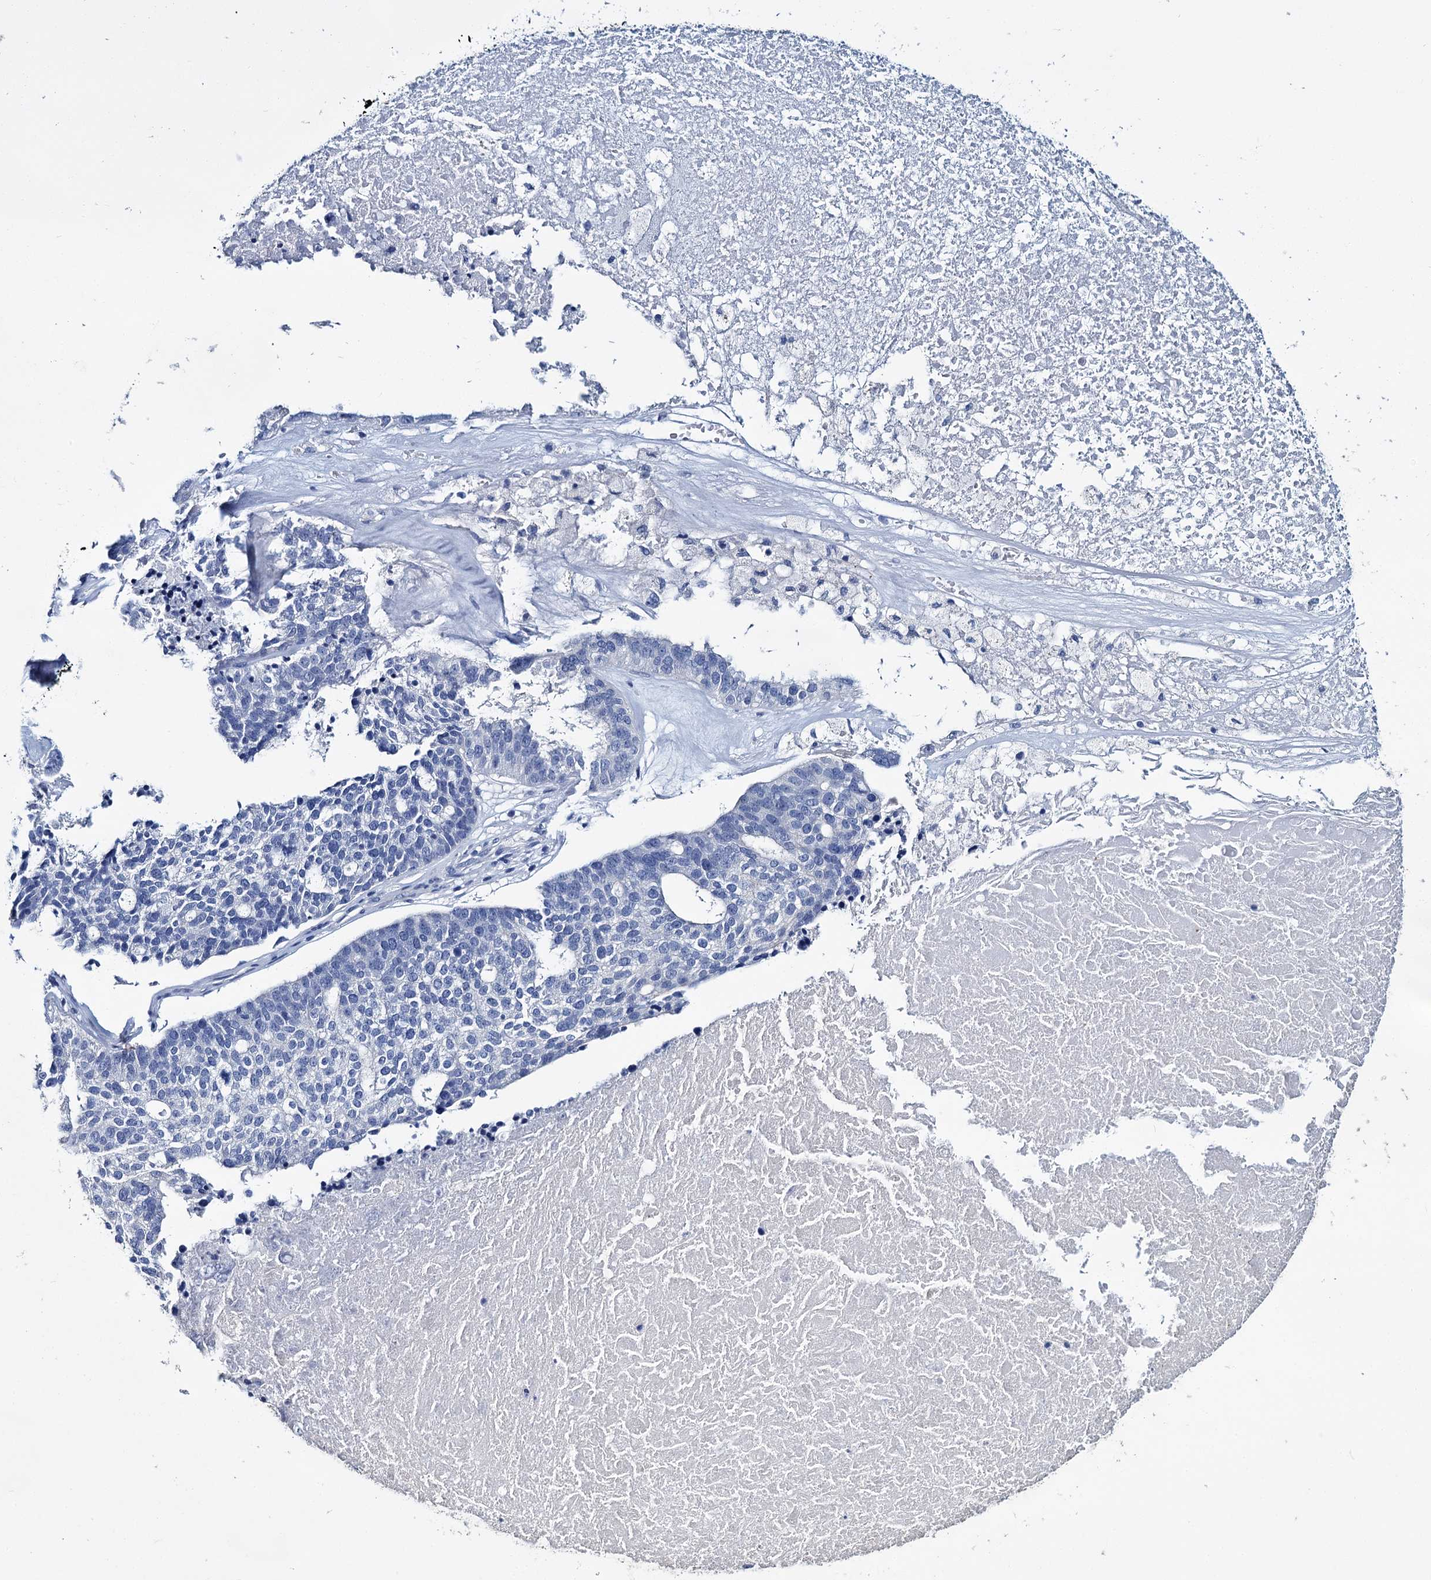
{"staining": {"intensity": "negative", "quantity": "none", "location": "none"}, "tissue": "ovarian cancer", "cell_type": "Tumor cells", "image_type": "cancer", "snomed": [{"axis": "morphology", "description": "Cystadenocarcinoma, serous, NOS"}, {"axis": "topography", "description": "Ovary"}], "caption": "DAB immunohistochemical staining of ovarian cancer exhibits no significant staining in tumor cells.", "gene": "SNCB", "patient": {"sex": "female", "age": 59}}